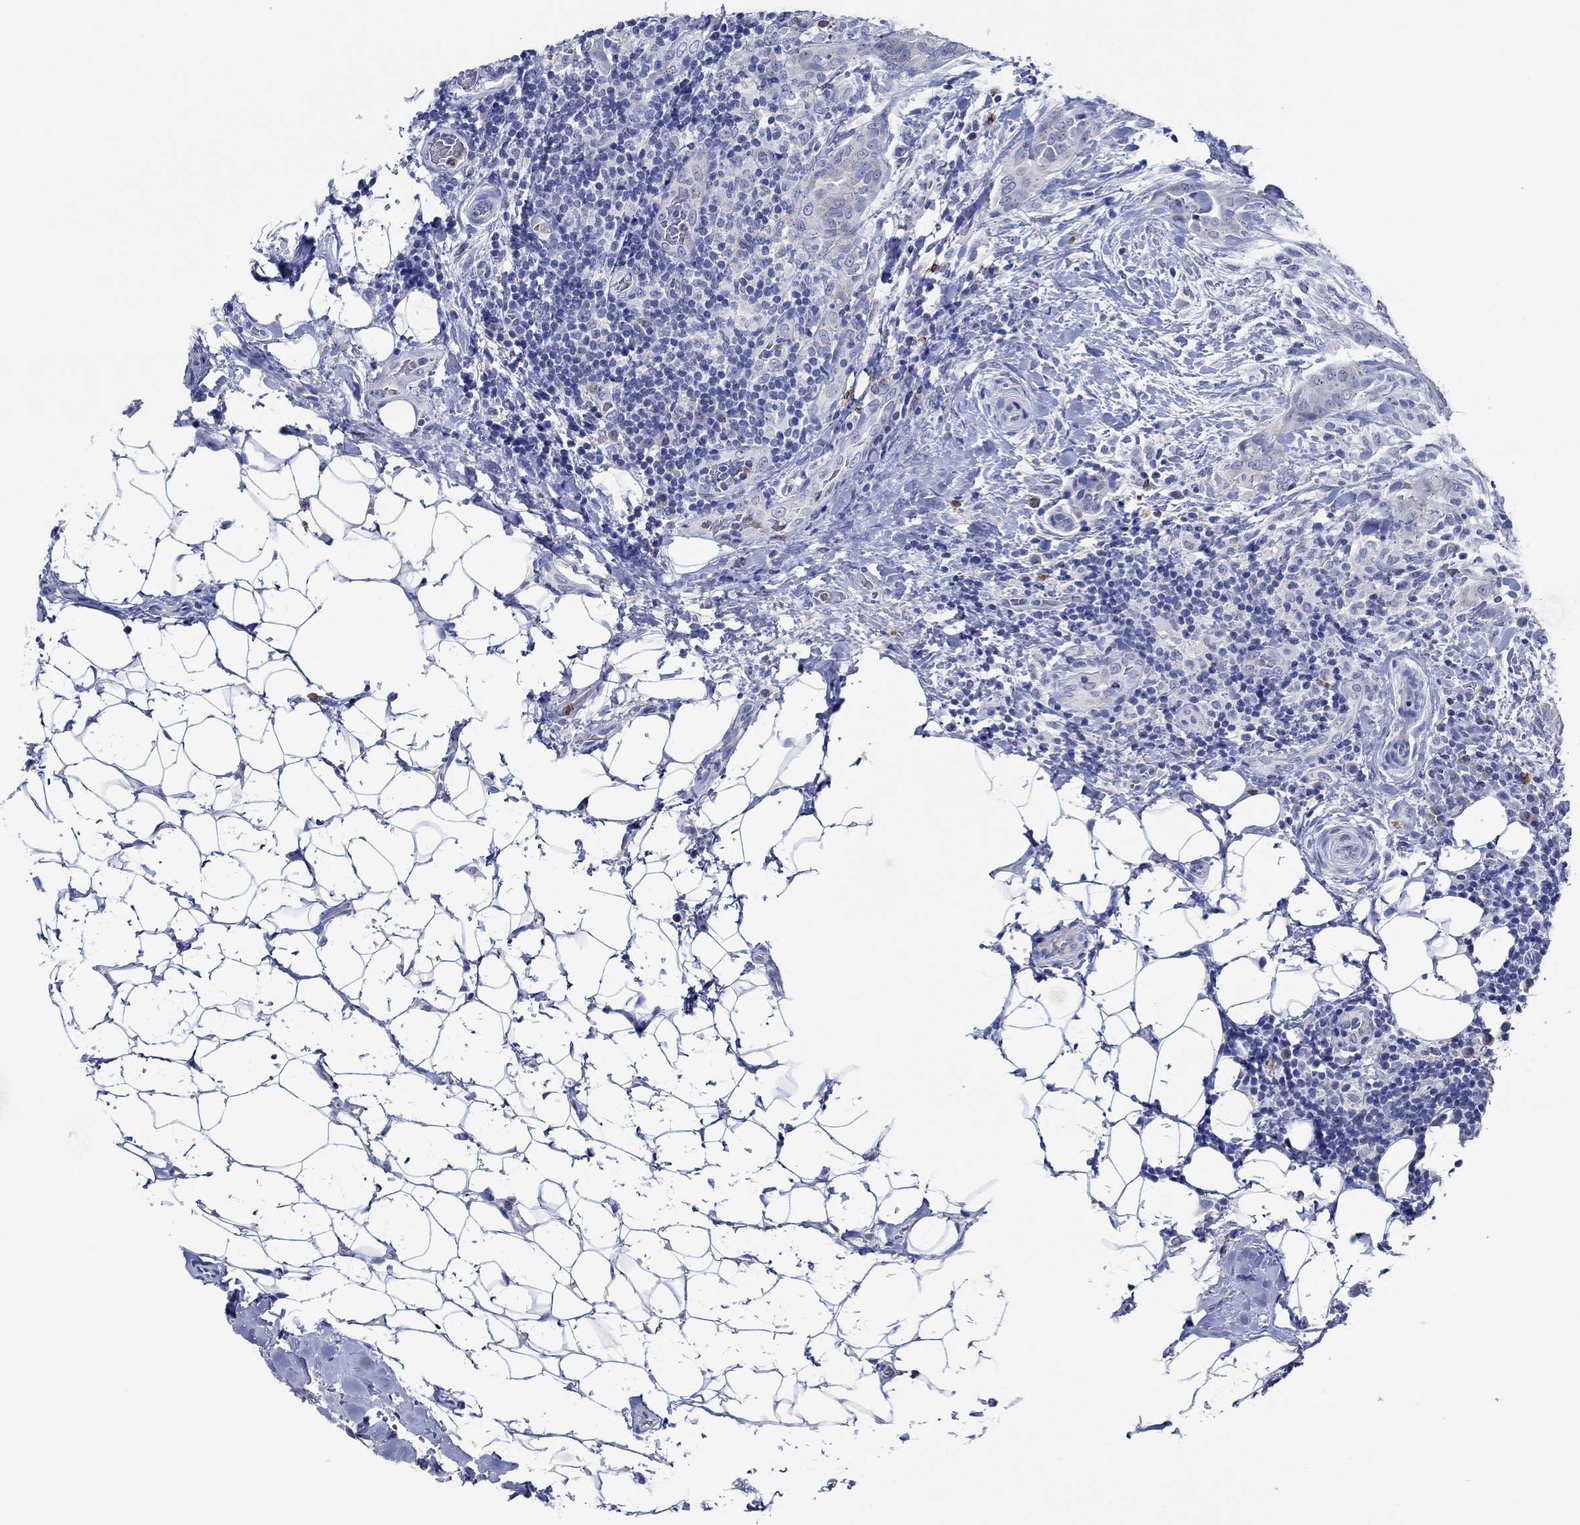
{"staining": {"intensity": "negative", "quantity": "none", "location": "none"}, "tissue": "thyroid cancer", "cell_type": "Tumor cells", "image_type": "cancer", "snomed": [{"axis": "morphology", "description": "Papillary adenocarcinoma, NOS"}, {"axis": "topography", "description": "Thyroid gland"}], "caption": "There is no significant staining in tumor cells of papillary adenocarcinoma (thyroid).", "gene": "CPM", "patient": {"sex": "male", "age": 61}}